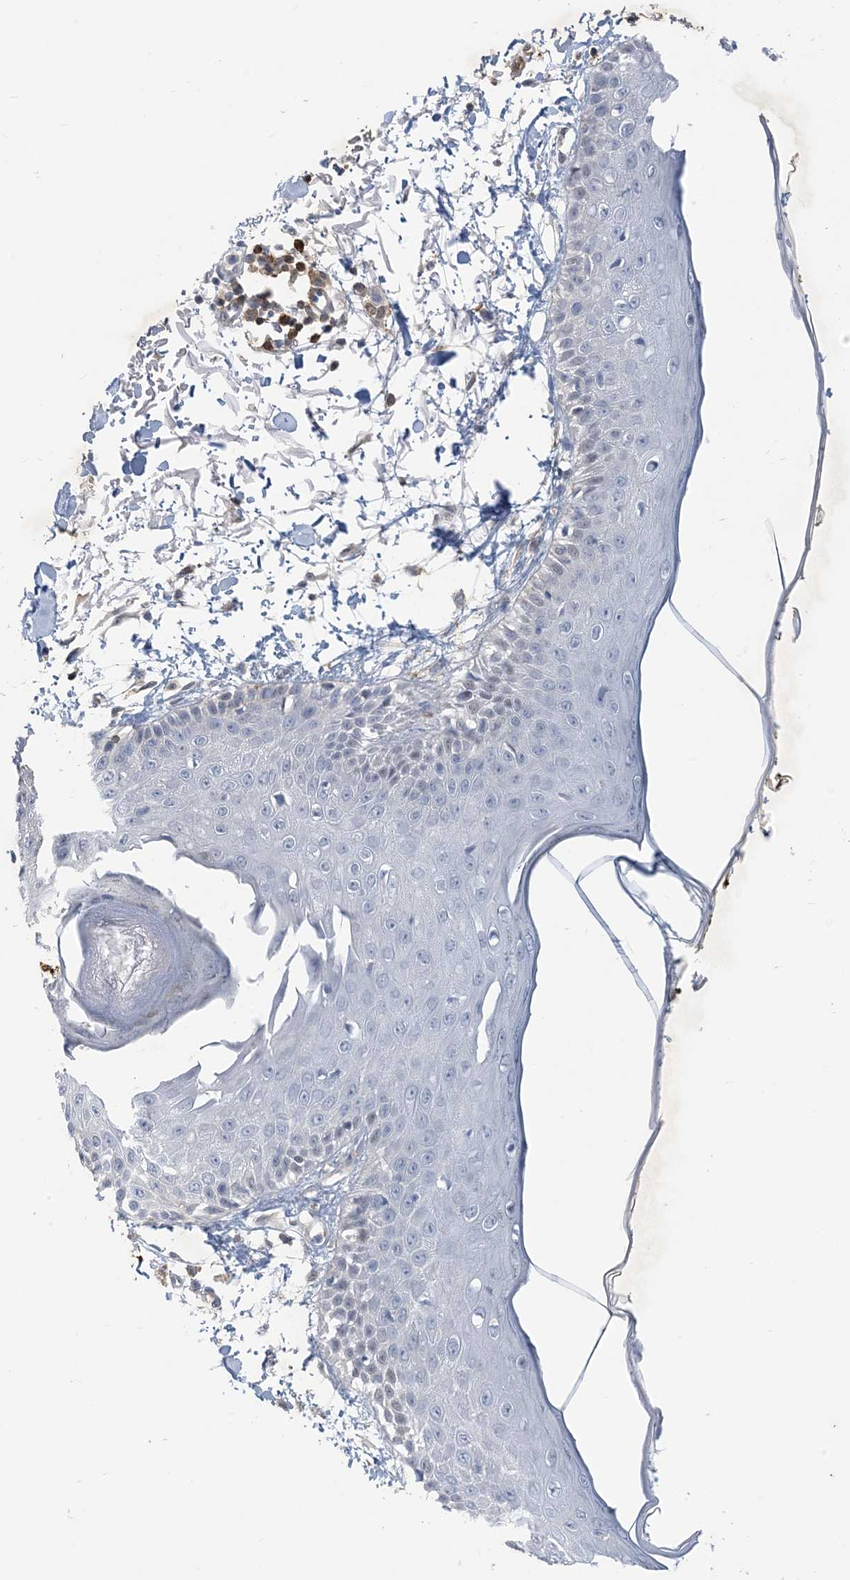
{"staining": {"intensity": "negative", "quantity": "none", "location": "none"}, "tissue": "skin", "cell_type": "Fibroblasts", "image_type": "normal", "snomed": [{"axis": "morphology", "description": "Normal tissue, NOS"}, {"axis": "morphology", "description": "Squamous cell carcinoma, NOS"}, {"axis": "topography", "description": "Skin"}, {"axis": "topography", "description": "Peripheral nerve tissue"}], "caption": "An immunohistochemistry image of normal skin is shown. There is no staining in fibroblasts of skin. Brightfield microscopy of IHC stained with DAB (3,3'-diaminobenzidine) (brown) and hematoxylin (blue), captured at high magnification.", "gene": "ZC3H12A", "patient": {"sex": "male", "age": 83}}